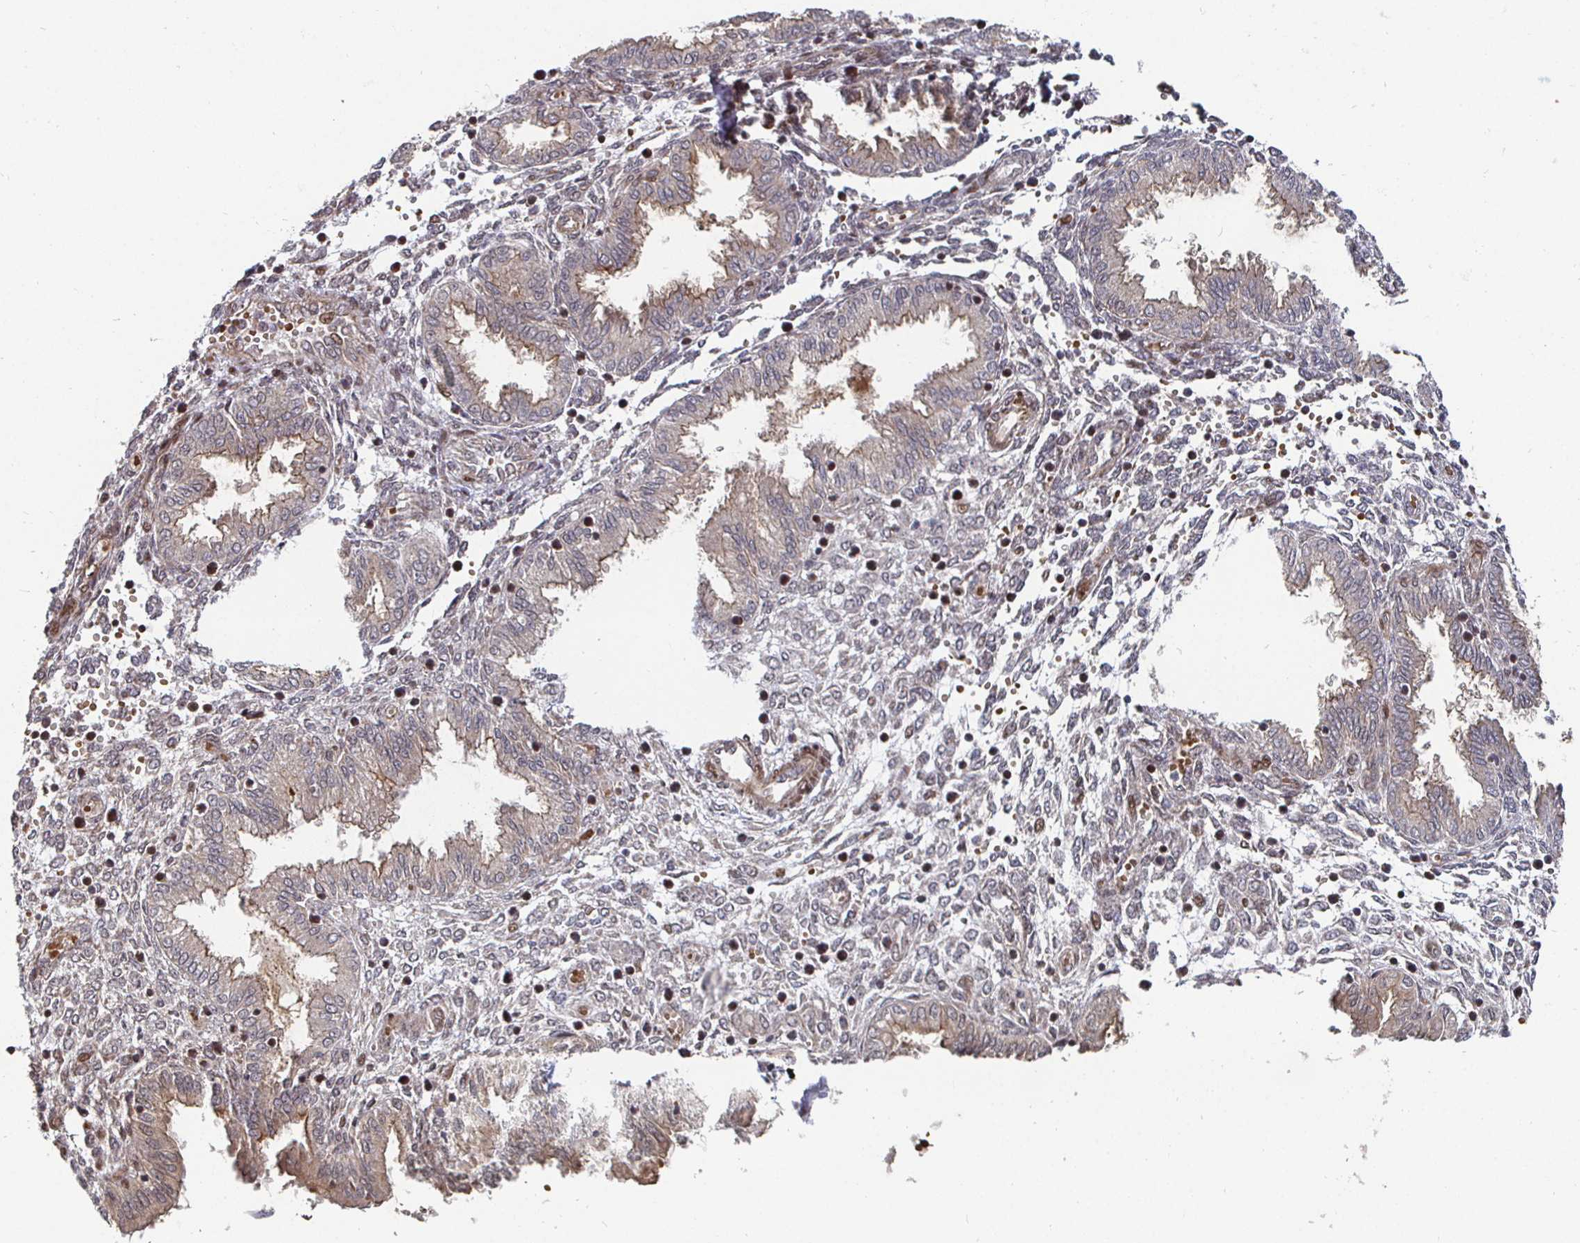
{"staining": {"intensity": "weak", "quantity": "<25%", "location": "cytoplasmic/membranous"}, "tissue": "endometrium", "cell_type": "Cells in endometrial stroma", "image_type": "normal", "snomed": [{"axis": "morphology", "description": "Normal tissue, NOS"}, {"axis": "topography", "description": "Endometrium"}], "caption": "Immunohistochemistry of normal endometrium exhibits no staining in cells in endometrial stroma.", "gene": "TBKBP1", "patient": {"sex": "female", "age": 33}}